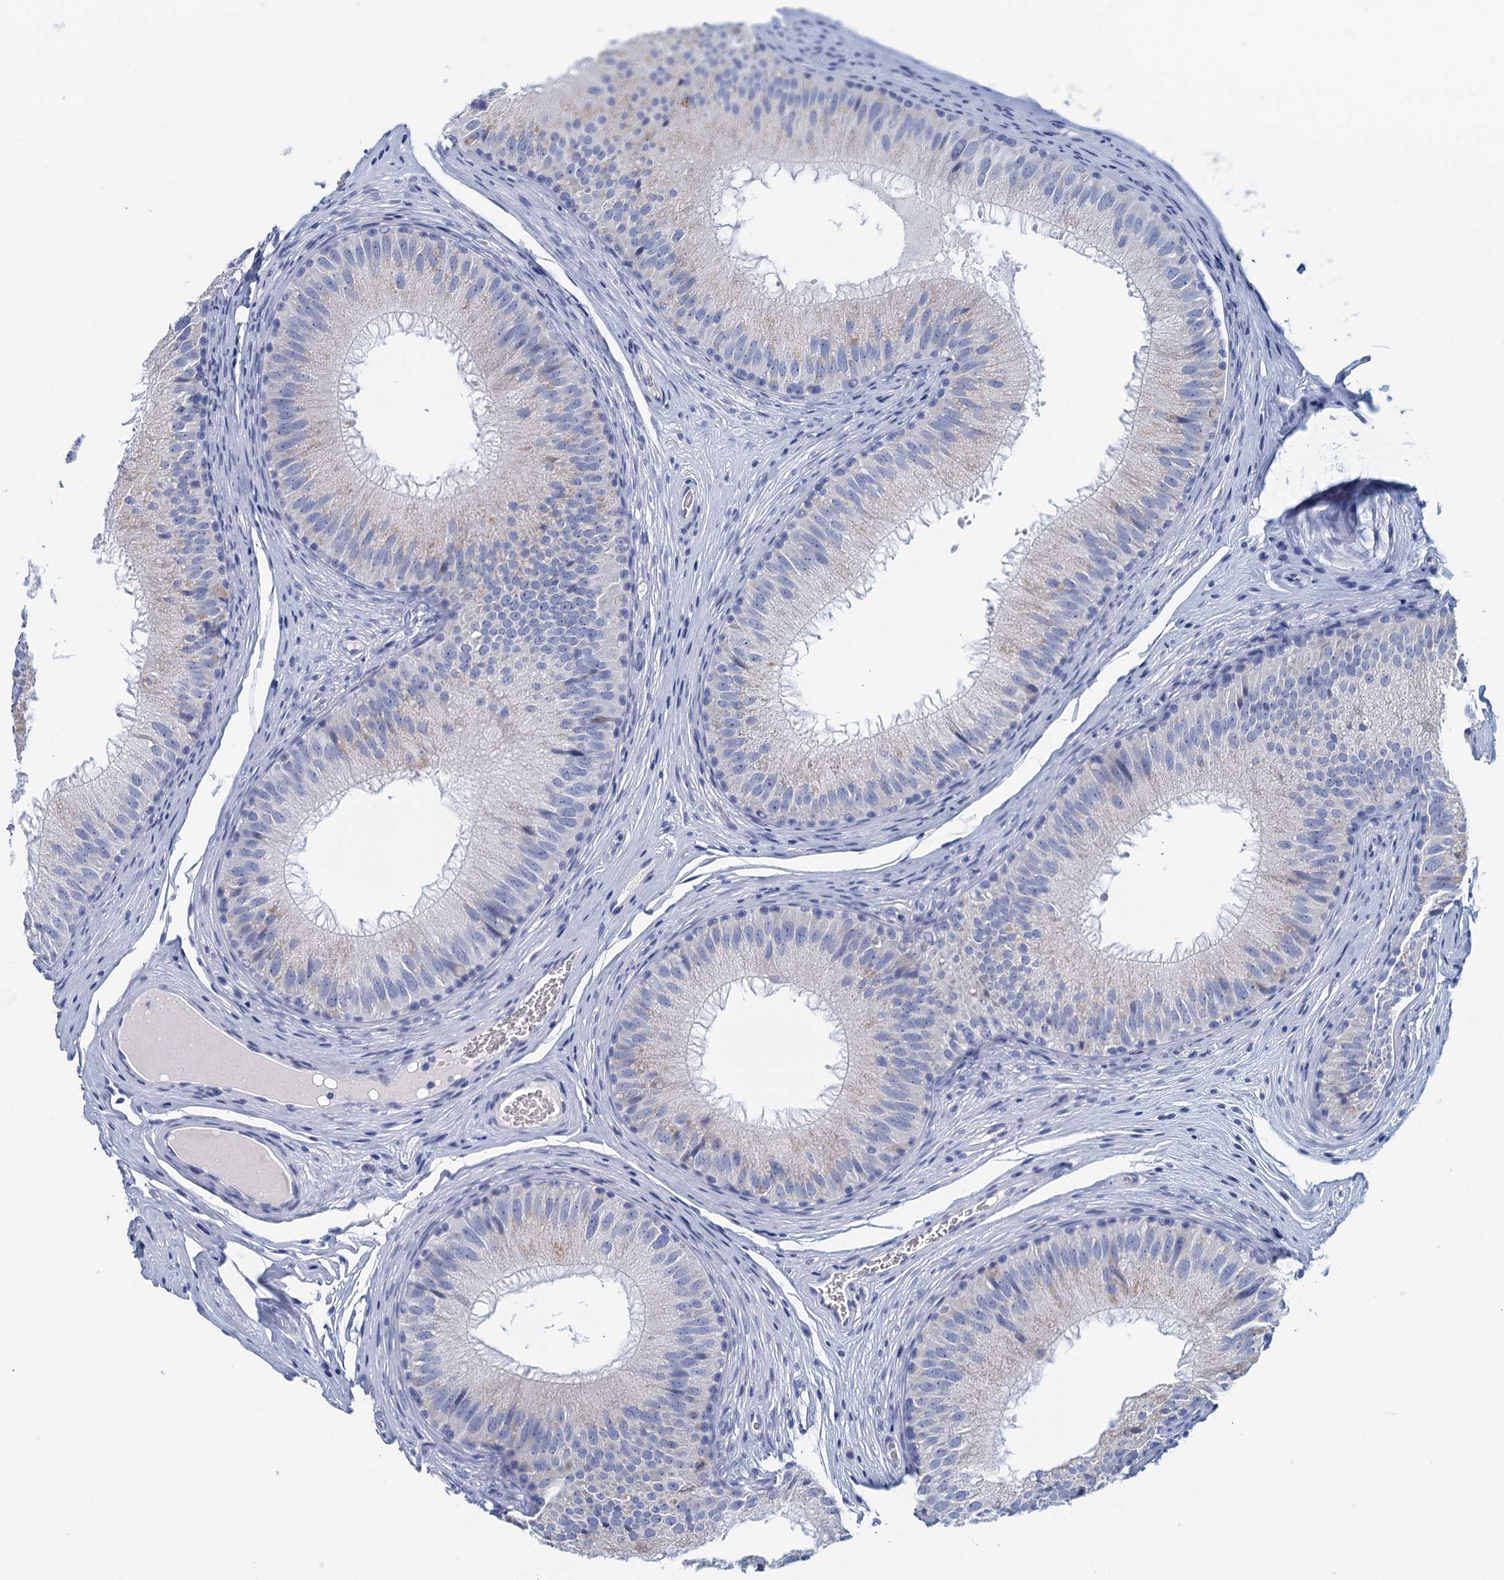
{"staining": {"intensity": "negative", "quantity": "none", "location": "none"}, "tissue": "epididymis", "cell_type": "Glandular cells", "image_type": "normal", "snomed": [{"axis": "morphology", "description": "Normal tissue, NOS"}, {"axis": "topography", "description": "Epididymis"}], "caption": "Immunohistochemistry (IHC) micrograph of normal human epididymis stained for a protein (brown), which exhibits no positivity in glandular cells. (DAB (3,3'-diaminobenzidine) immunohistochemistry, high magnification).", "gene": "CYP51A1", "patient": {"sex": "male", "age": 32}}